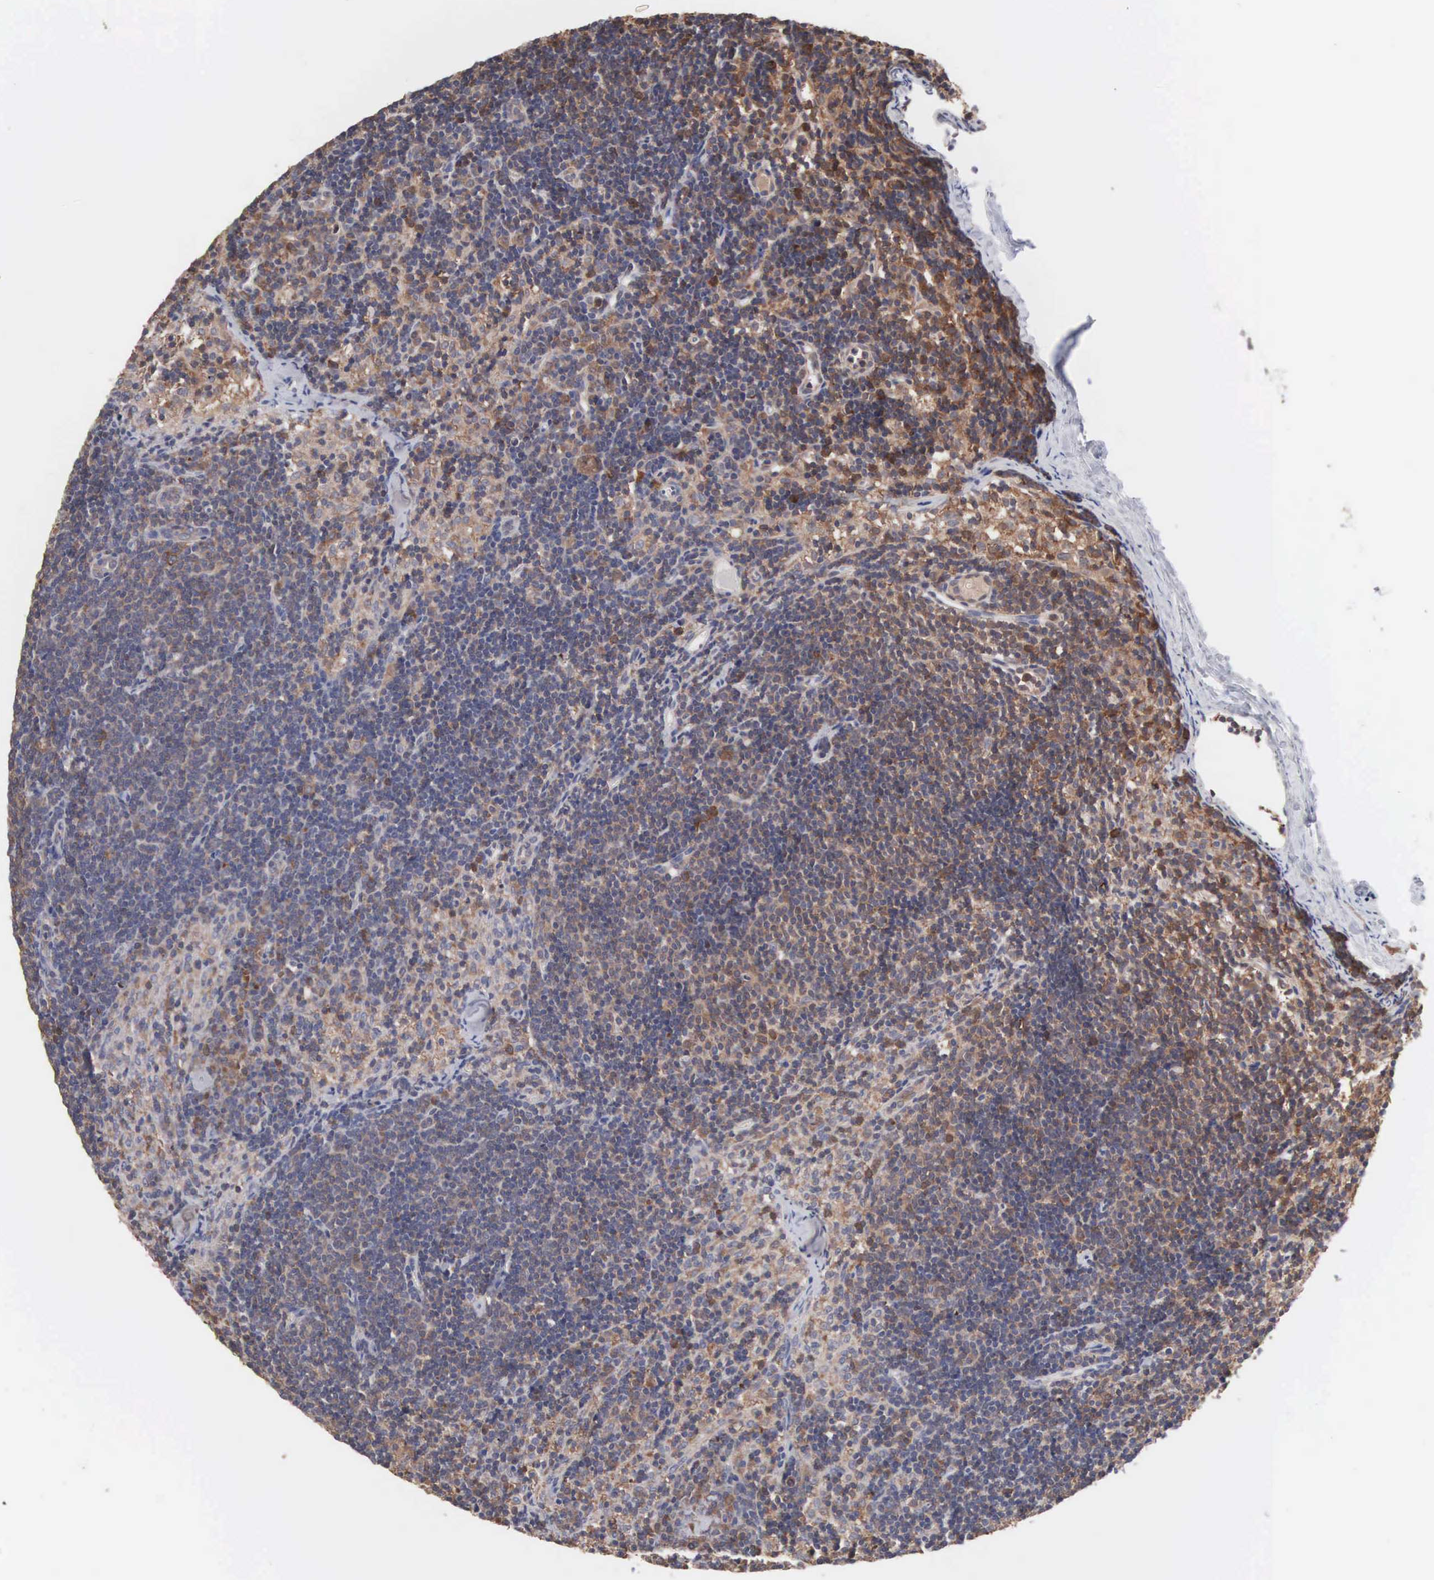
{"staining": {"intensity": "moderate", "quantity": "25%-75%", "location": "cytoplasmic/membranous"}, "tissue": "lymph node", "cell_type": "Germinal center cells", "image_type": "normal", "snomed": [{"axis": "morphology", "description": "Normal tissue, NOS"}, {"axis": "topography", "description": "Lymph node"}], "caption": "Germinal center cells show medium levels of moderate cytoplasmic/membranous expression in about 25%-75% of cells in unremarkable human lymph node.", "gene": "MTHFD1", "patient": {"sex": "female", "age": 35}}